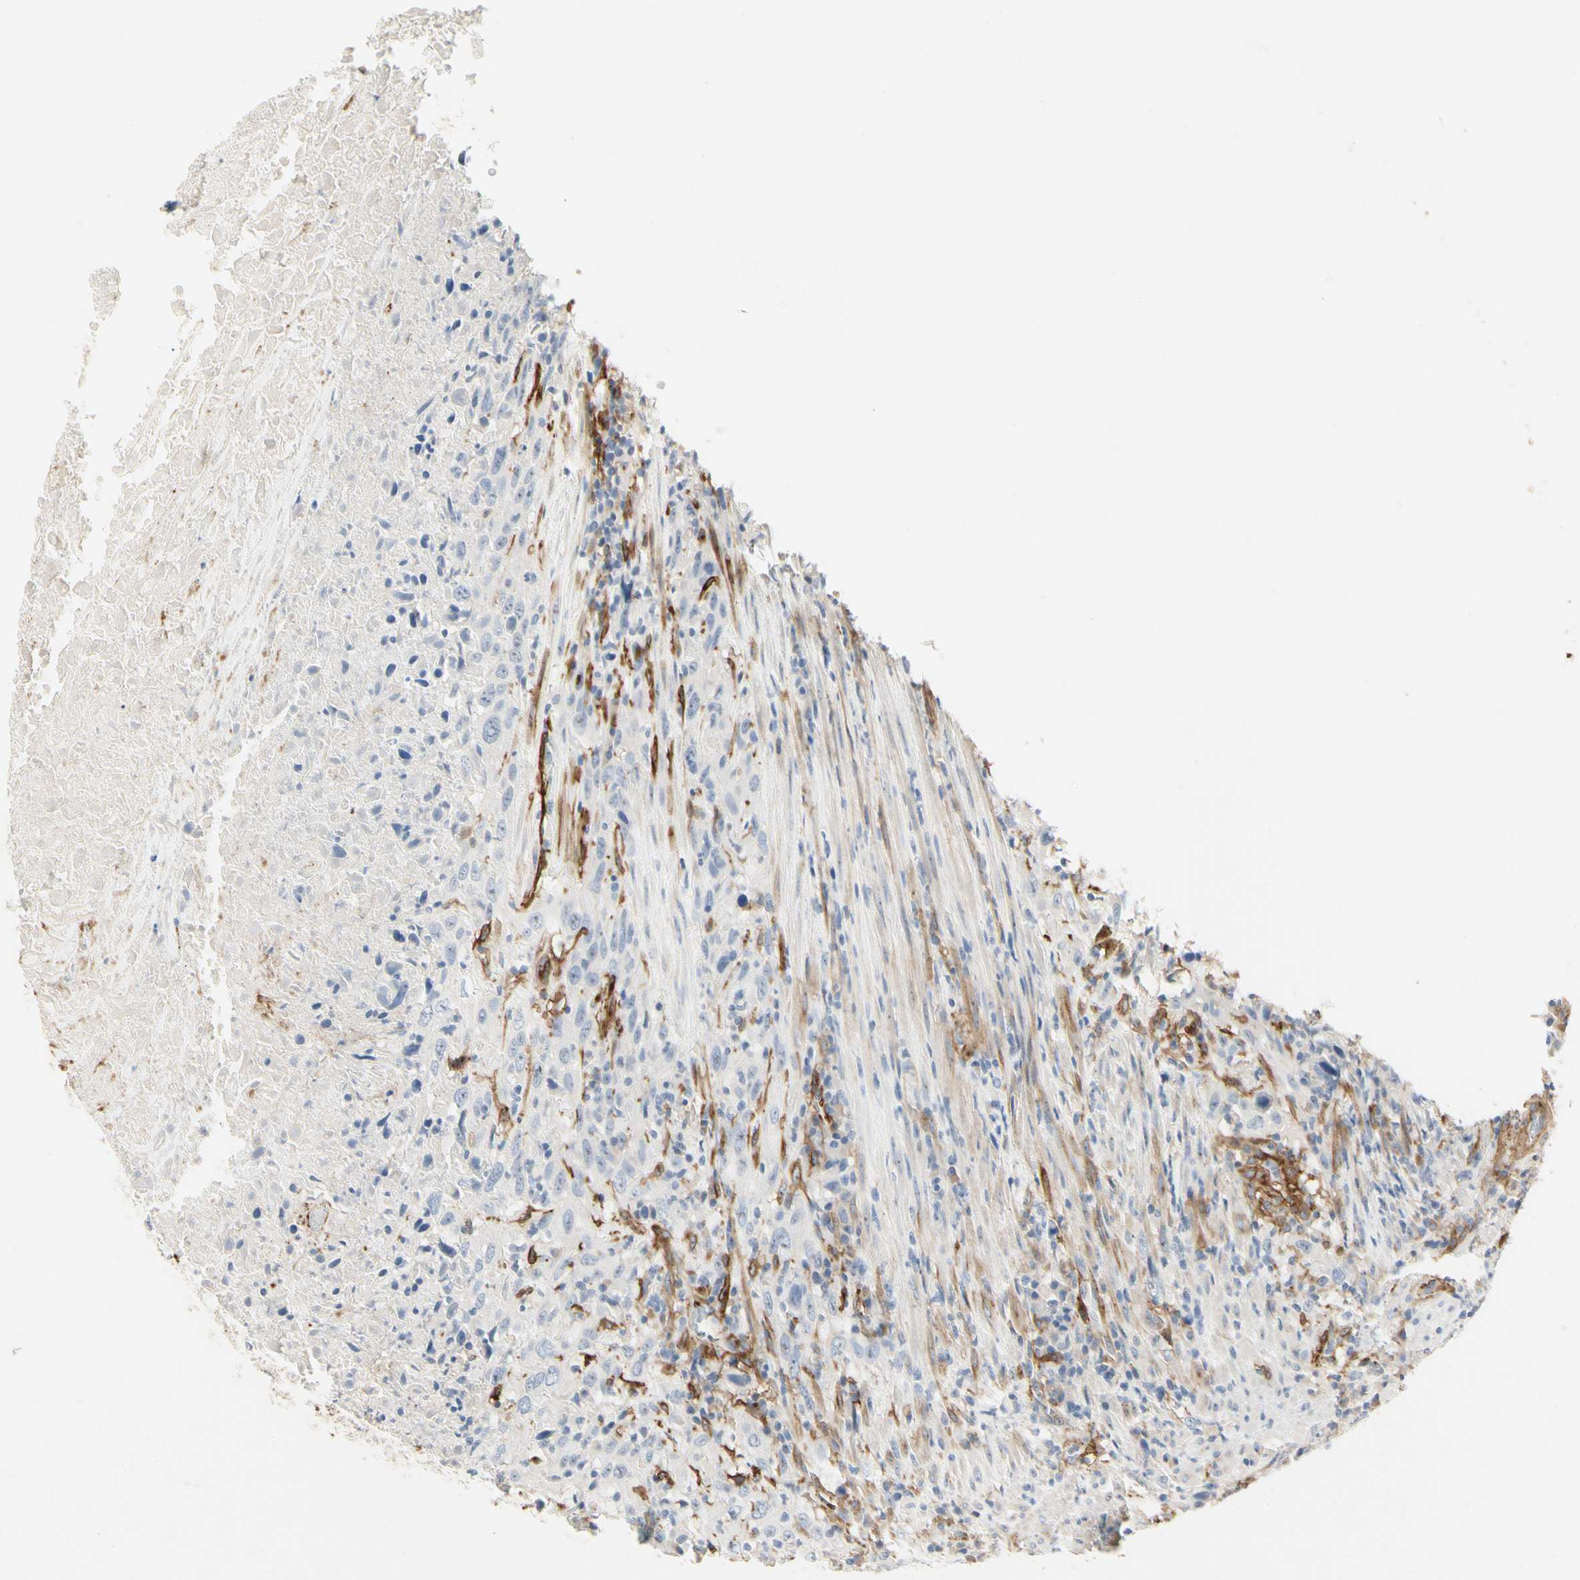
{"staining": {"intensity": "negative", "quantity": "none", "location": "none"}, "tissue": "urothelial cancer", "cell_type": "Tumor cells", "image_type": "cancer", "snomed": [{"axis": "morphology", "description": "Urothelial carcinoma, High grade"}, {"axis": "topography", "description": "Urinary bladder"}], "caption": "A high-resolution image shows IHC staining of urothelial cancer, which shows no significant staining in tumor cells.", "gene": "GGT5", "patient": {"sex": "male", "age": 61}}